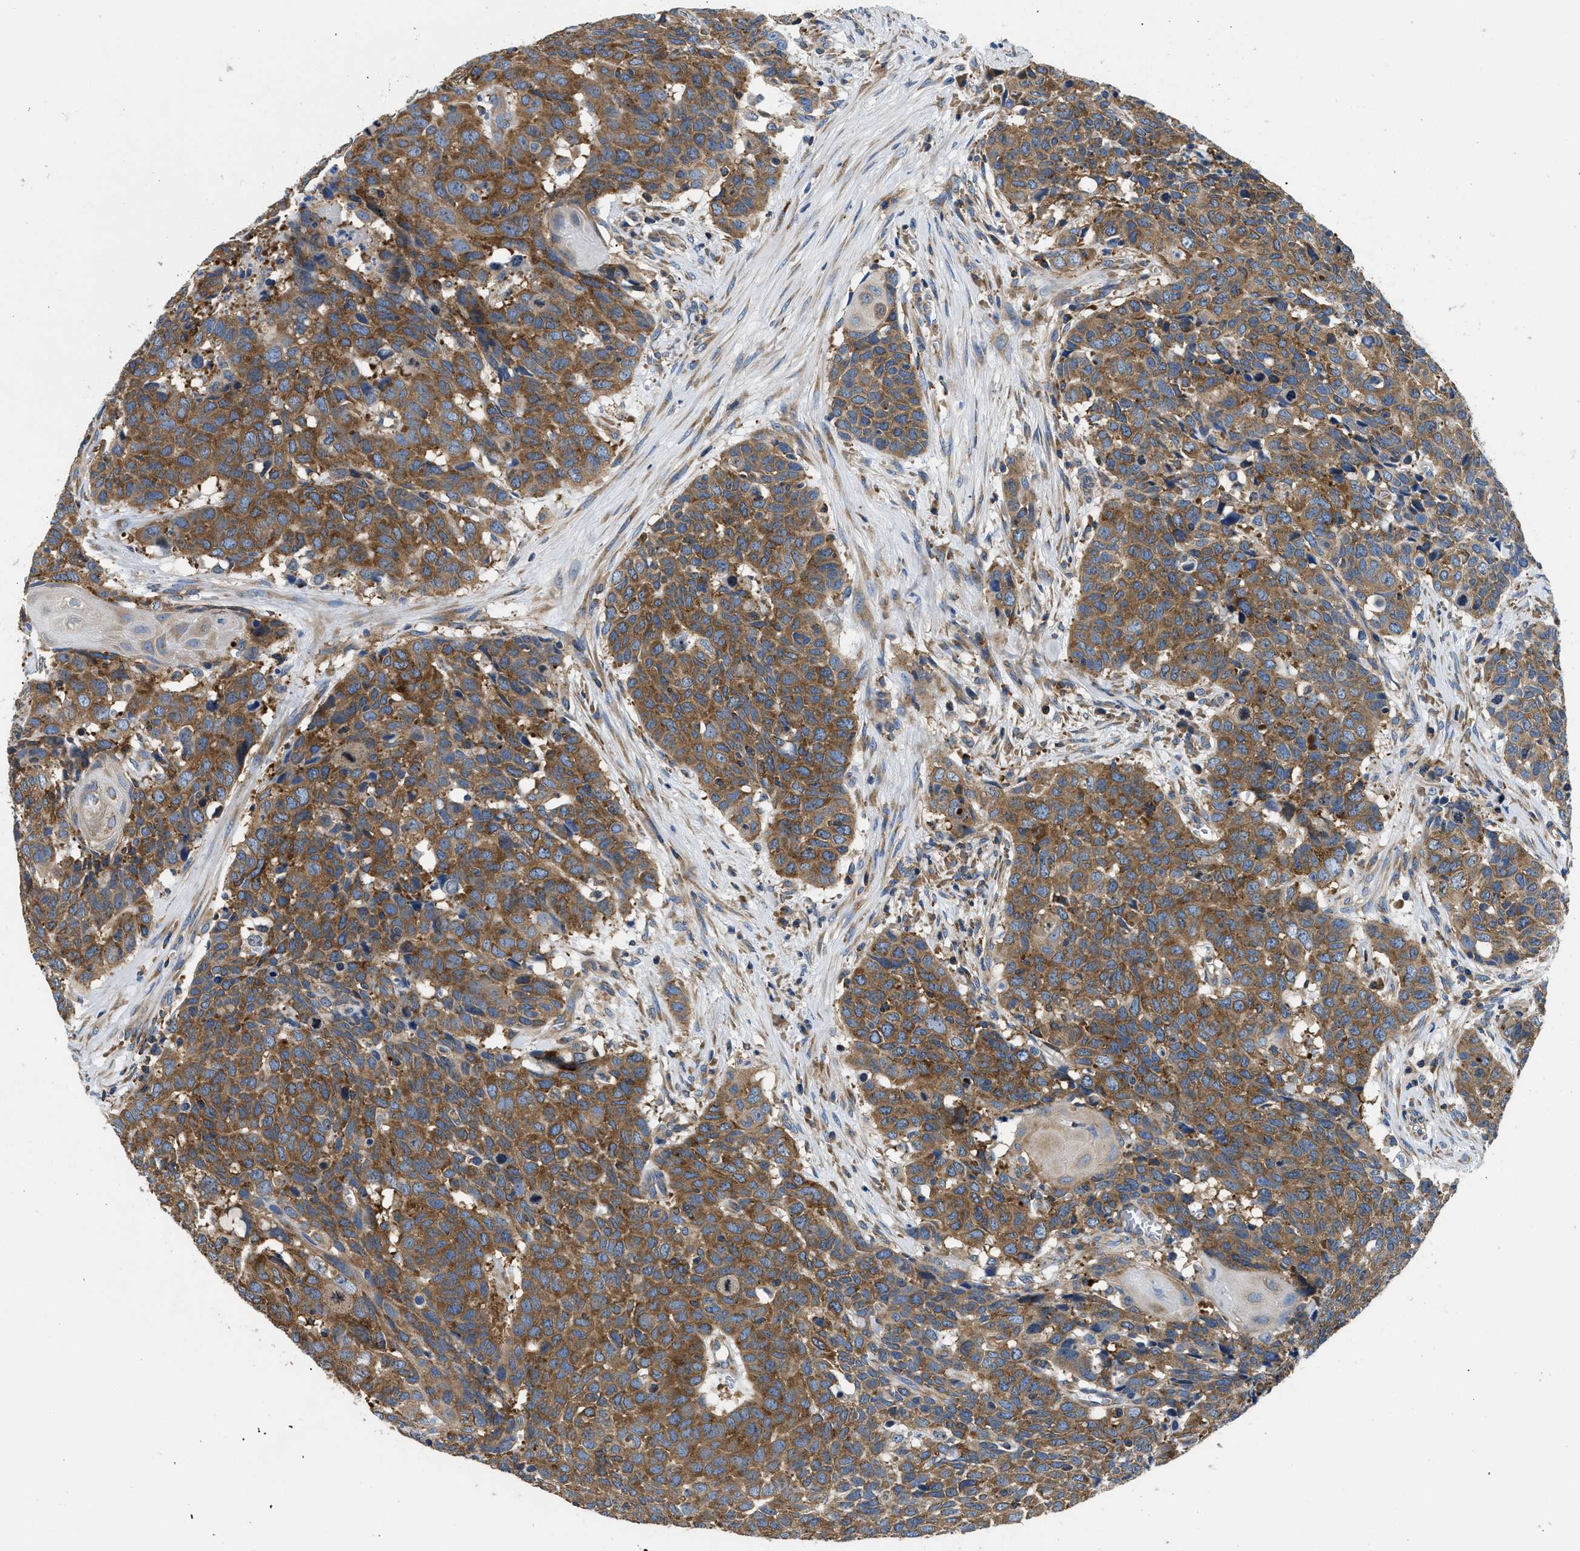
{"staining": {"intensity": "moderate", "quantity": ">75%", "location": "cytoplasmic/membranous"}, "tissue": "head and neck cancer", "cell_type": "Tumor cells", "image_type": "cancer", "snomed": [{"axis": "morphology", "description": "Squamous cell carcinoma, NOS"}, {"axis": "topography", "description": "Head-Neck"}], "caption": "Head and neck squamous cell carcinoma stained with immunohistochemistry (IHC) exhibits moderate cytoplasmic/membranous staining in about >75% of tumor cells.", "gene": "ABCF1", "patient": {"sex": "male", "age": 66}}